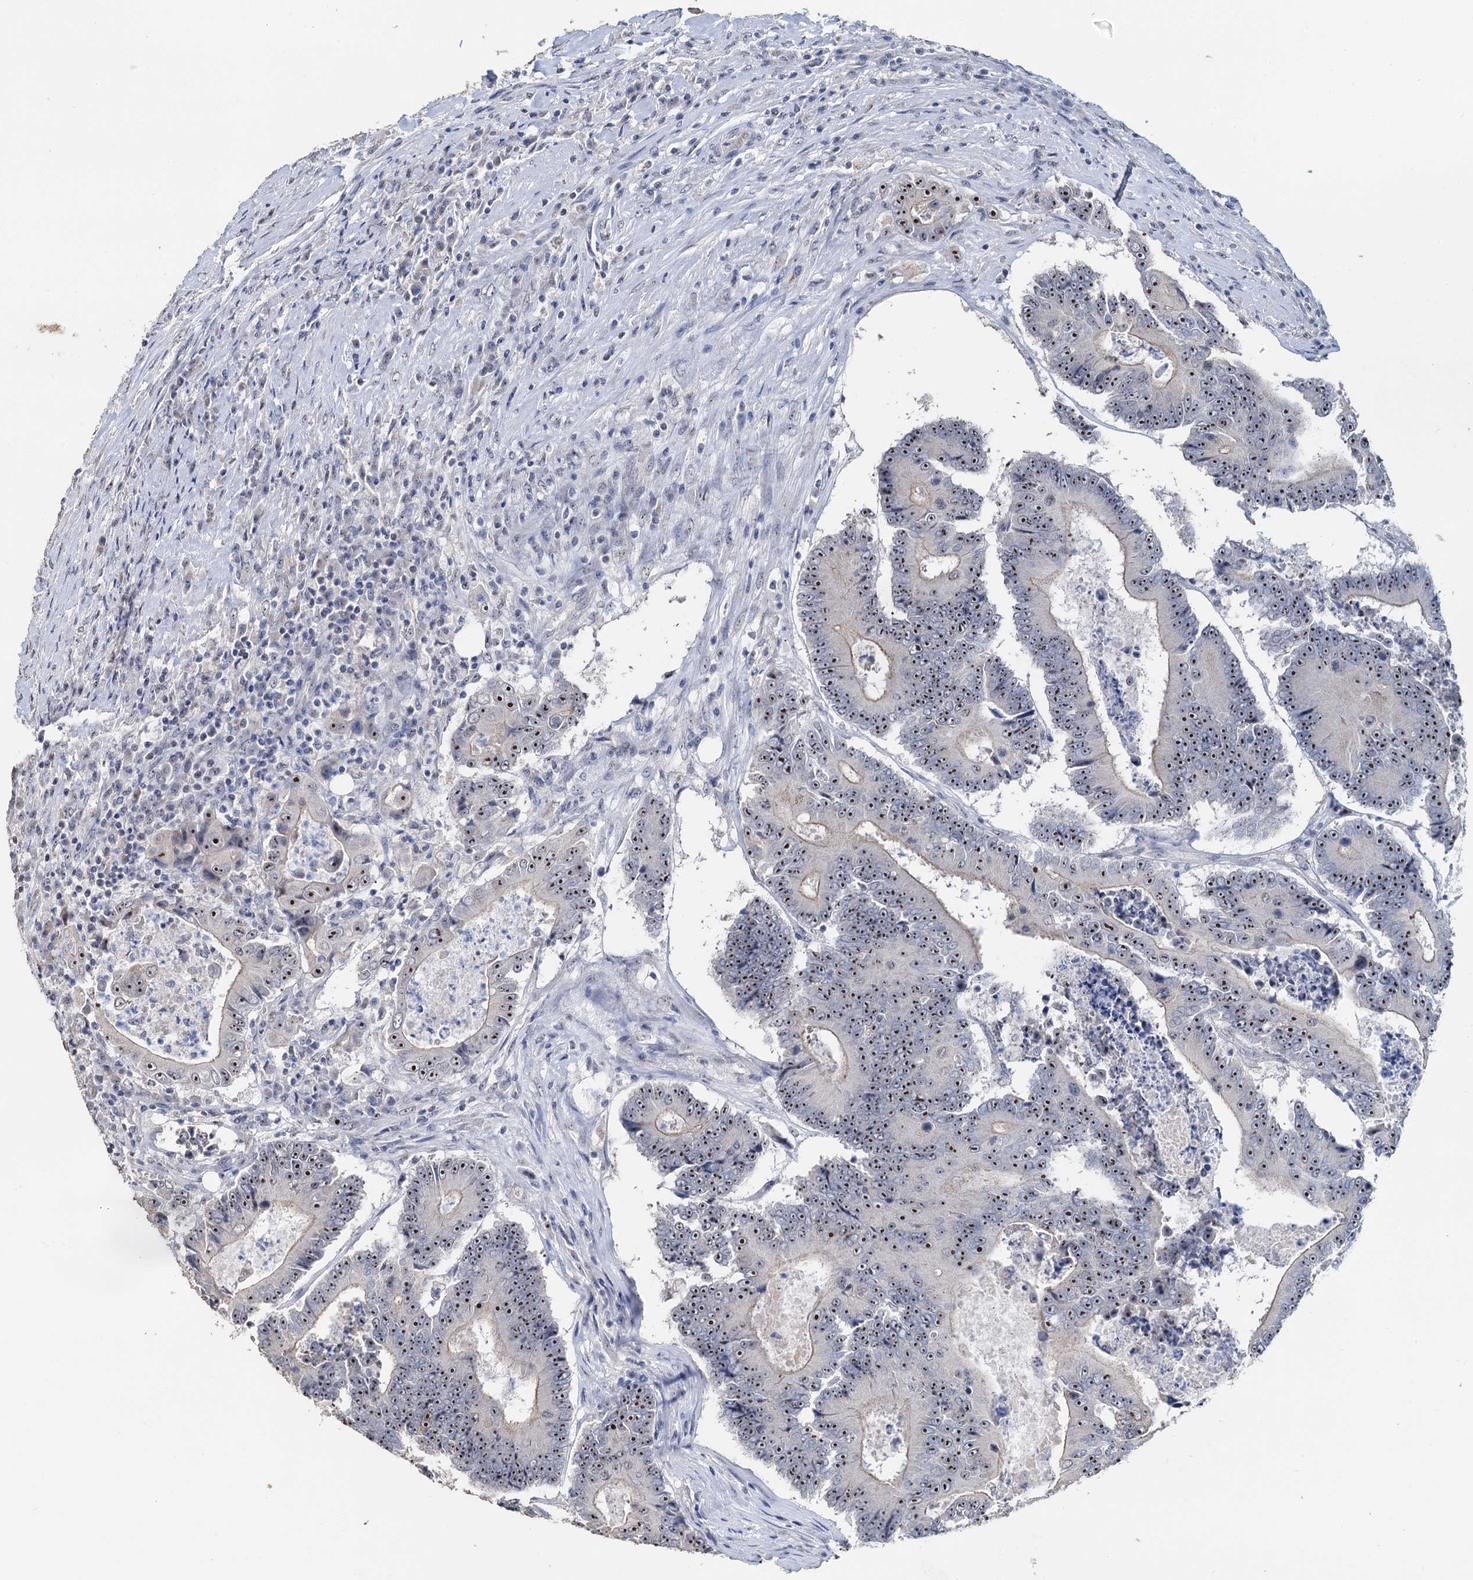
{"staining": {"intensity": "moderate", "quantity": ">75%", "location": "nuclear"}, "tissue": "colorectal cancer", "cell_type": "Tumor cells", "image_type": "cancer", "snomed": [{"axis": "morphology", "description": "Adenocarcinoma, NOS"}, {"axis": "topography", "description": "Colon"}], "caption": "IHC image of human colorectal adenocarcinoma stained for a protein (brown), which reveals medium levels of moderate nuclear staining in approximately >75% of tumor cells.", "gene": "C2CD3", "patient": {"sex": "male", "age": 83}}